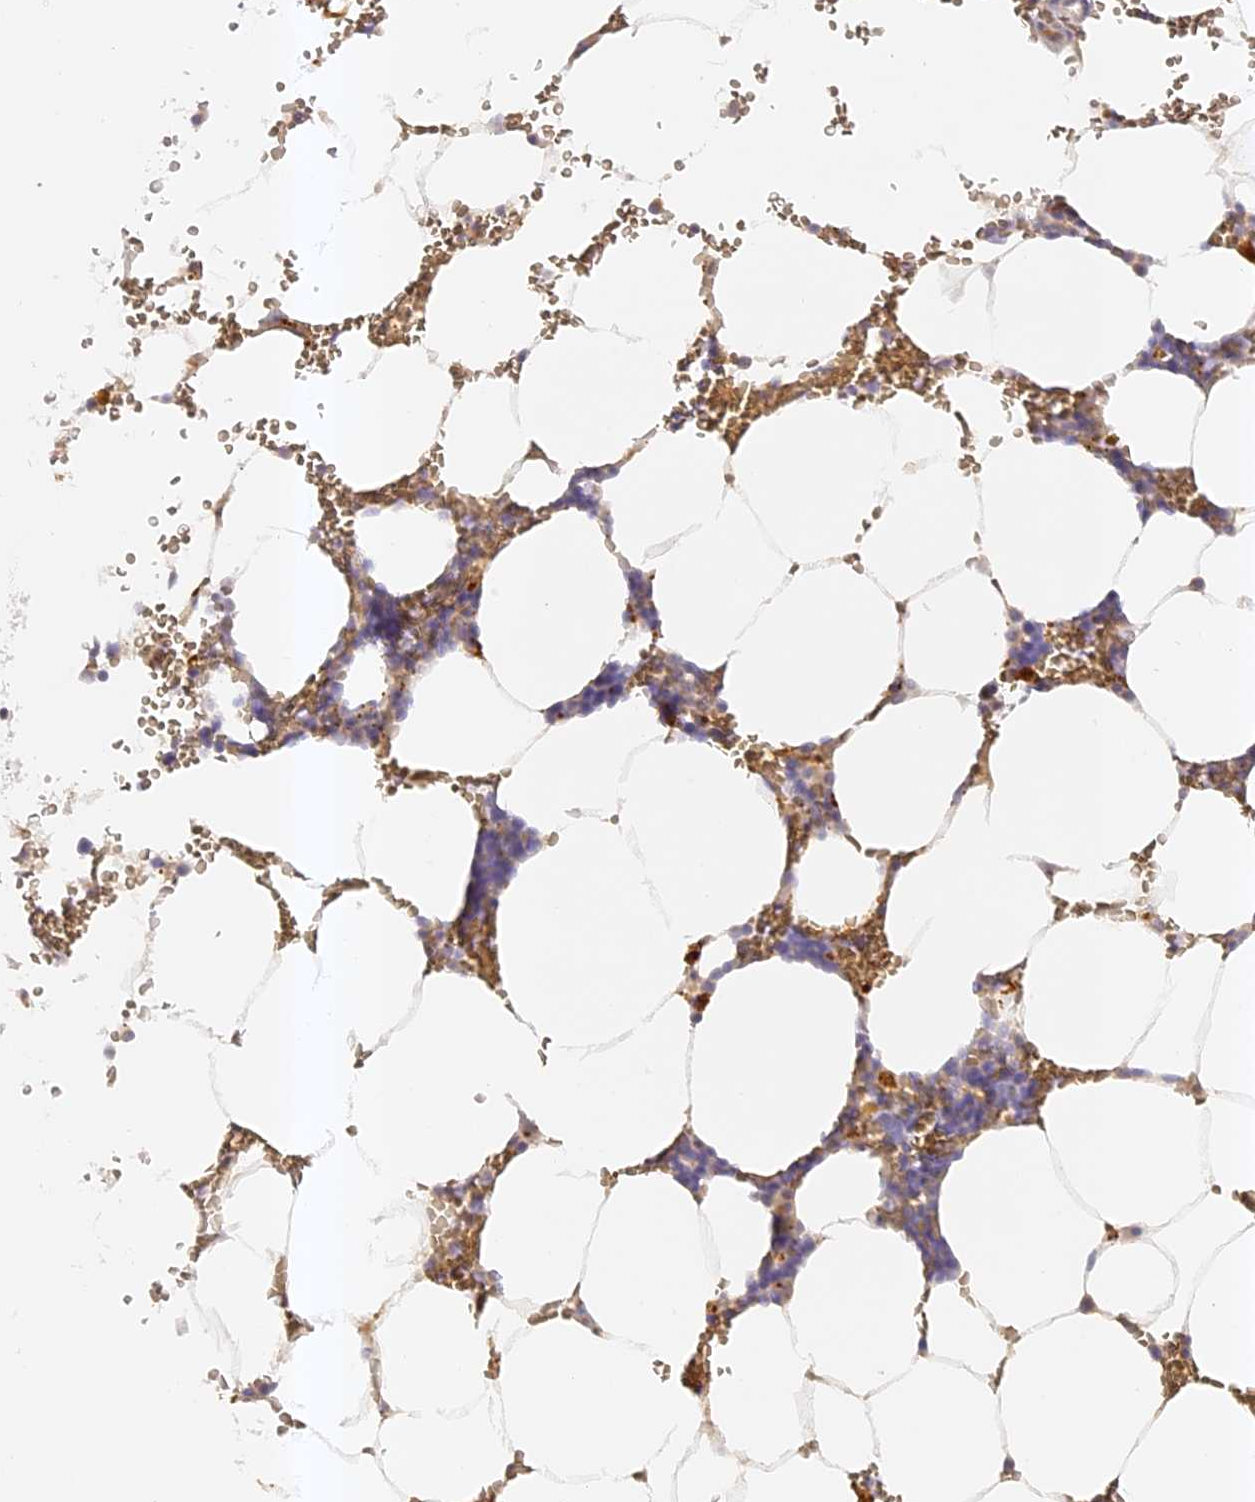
{"staining": {"intensity": "weak", "quantity": "<25%", "location": "cytoplasmic/membranous"}, "tissue": "bone marrow", "cell_type": "Hematopoietic cells", "image_type": "normal", "snomed": [{"axis": "morphology", "description": "Normal tissue, NOS"}, {"axis": "topography", "description": "Bone marrow"}], "caption": "The photomicrograph shows no staining of hematopoietic cells in benign bone marrow.", "gene": "ELL3", "patient": {"sex": "male", "age": 70}}